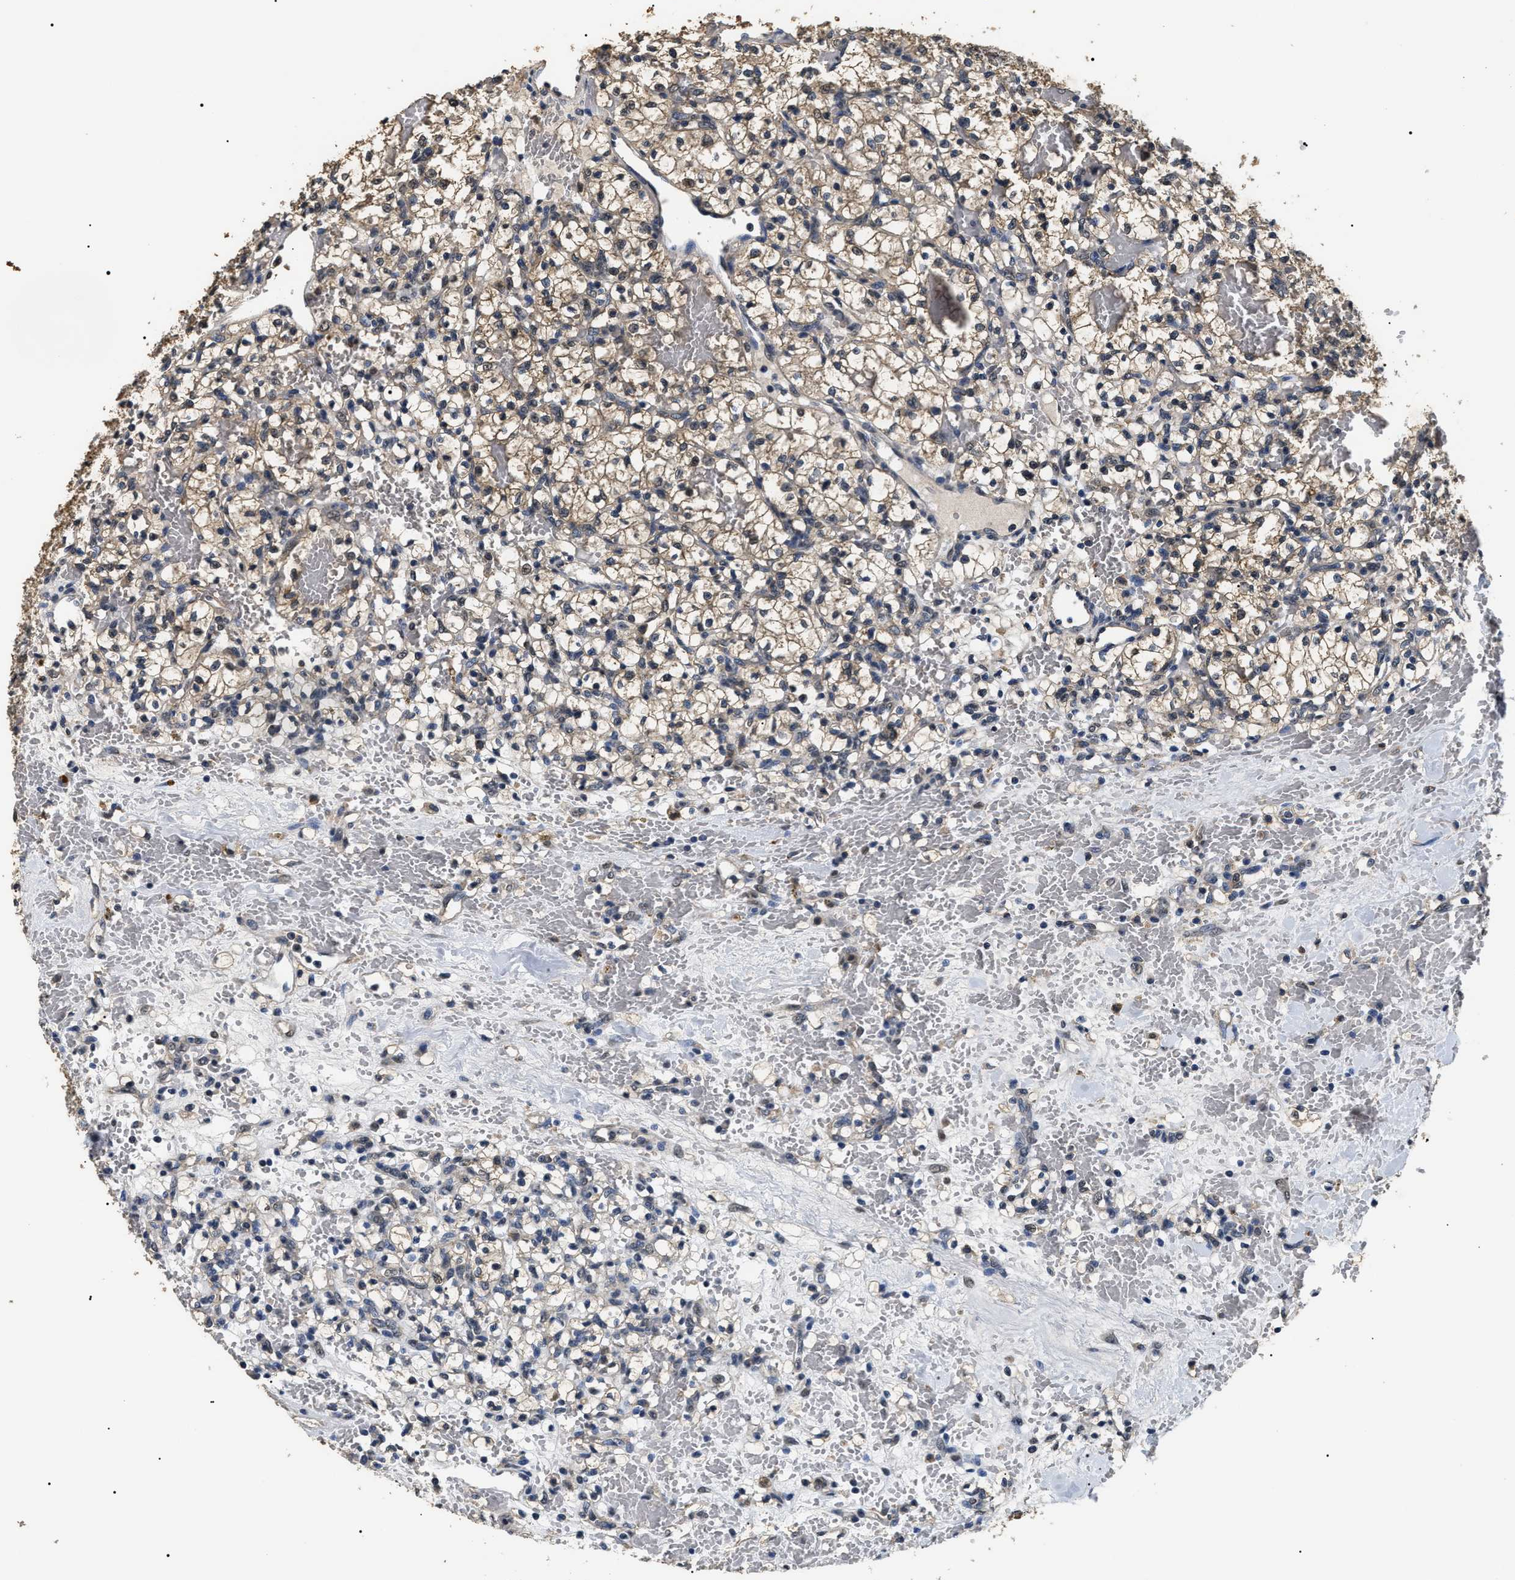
{"staining": {"intensity": "weak", "quantity": ">75%", "location": "cytoplasmic/membranous"}, "tissue": "renal cancer", "cell_type": "Tumor cells", "image_type": "cancer", "snomed": [{"axis": "morphology", "description": "Adenocarcinoma, NOS"}, {"axis": "topography", "description": "Kidney"}], "caption": "Immunohistochemistry histopathology image of adenocarcinoma (renal) stained for a protein (brown), which demonstrates low levels of weak cytoplasmic/membranous positivity in about >75% of tumor cells.", "gene": "PSMD8", "patient": {"sex": "female", "age": 60}}